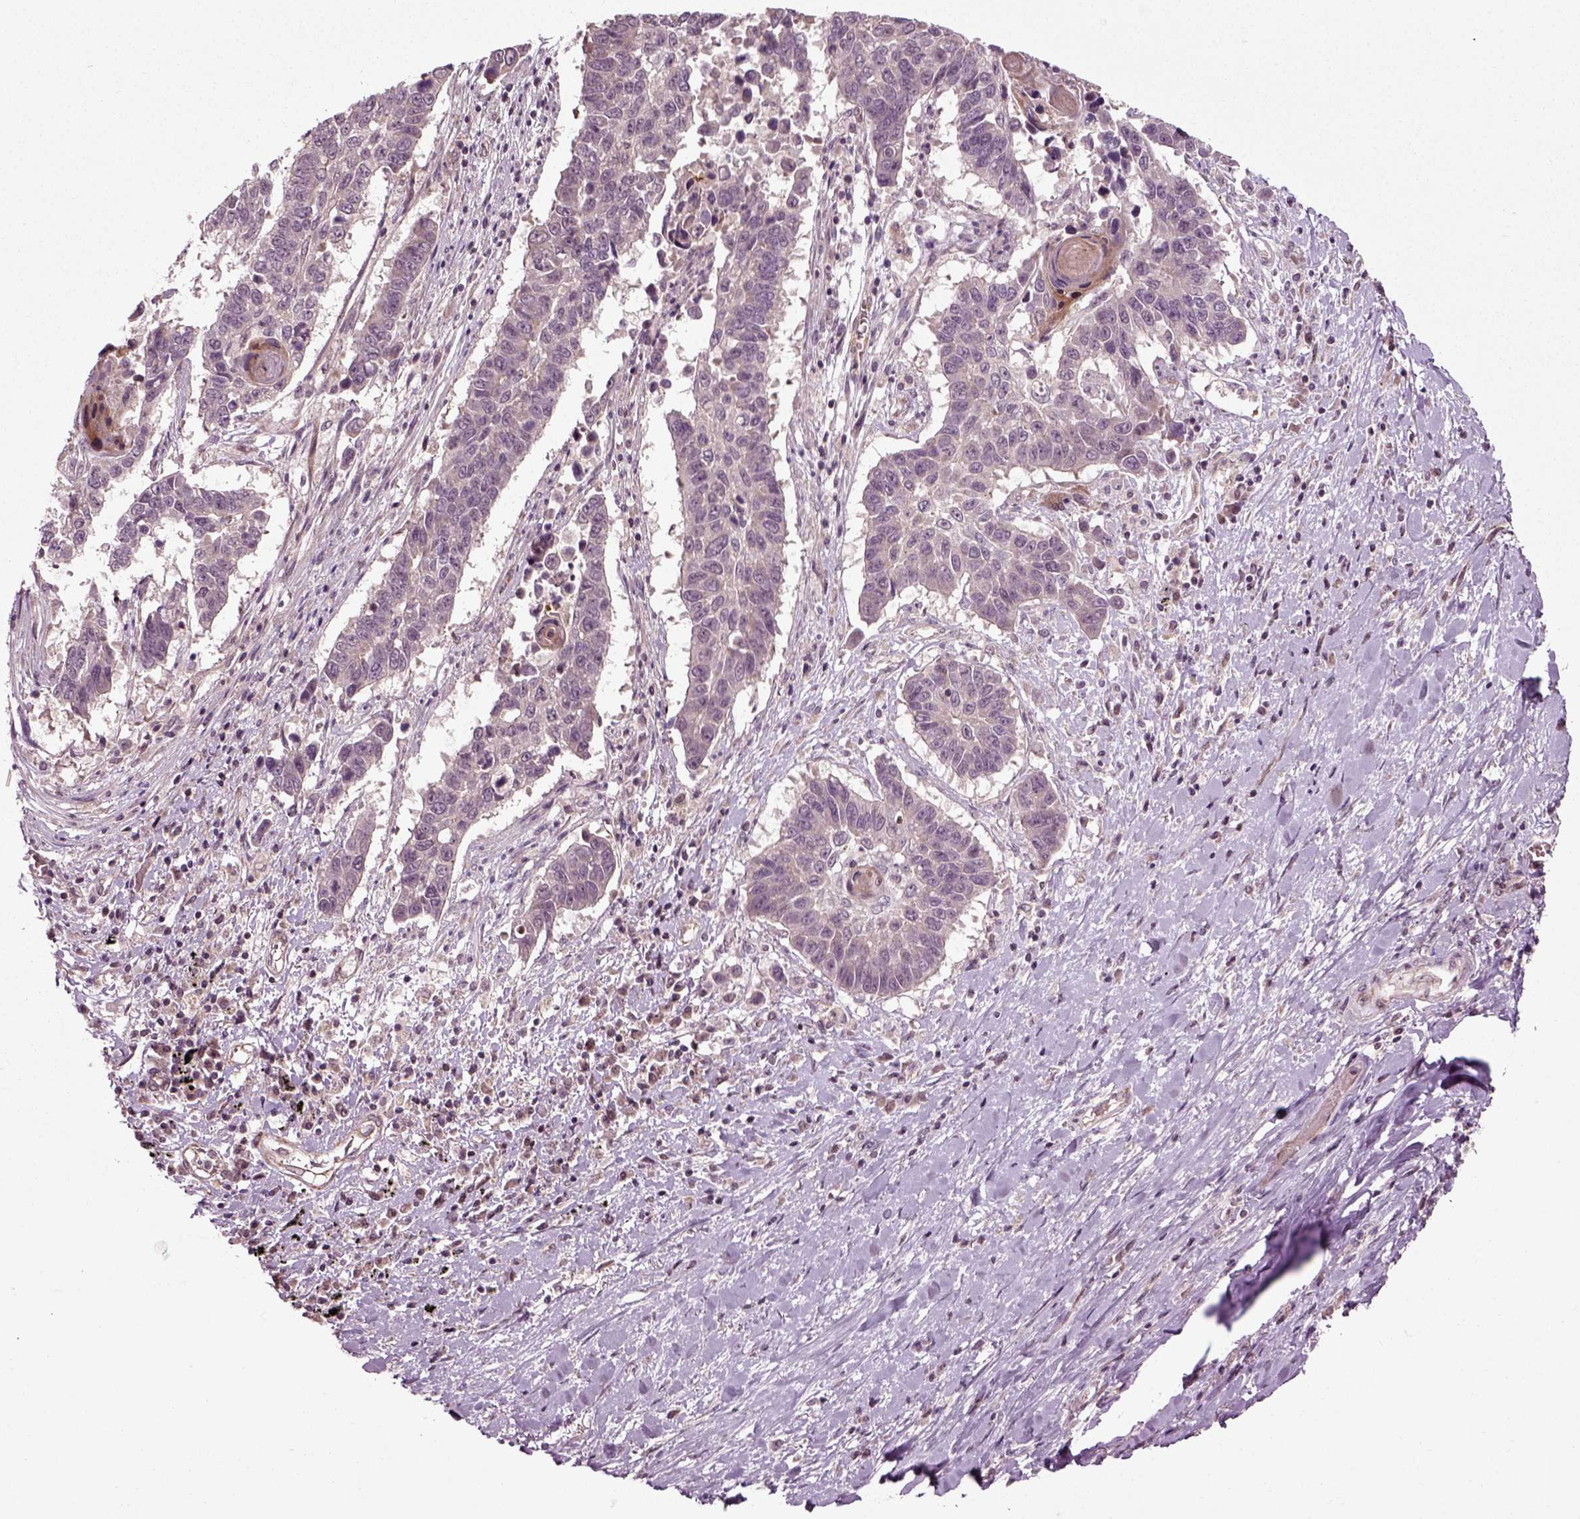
{"staining": {"intensity": "negative", "quantity": "none", "location": "none"}, "tissue": "lung cancer", "cell_type": "Tumor cells", "image_type": "cancer", "snomed": [{"axis": "morphology", "description": "Squamous cell carcinoma, NOS"}, {"axis": "topography", "description": "Lung"}], "caption": "High power microscopy image of an immunohistochemistry (IHC) histopathology image of squamous cell carcinoma (lung), revealing no significant staining in tumor cells. (DAB immunohistochemistry (IHC), high magnification).", "gene": "PLCD3", "patient": {"sex": "male", "age": 73}}